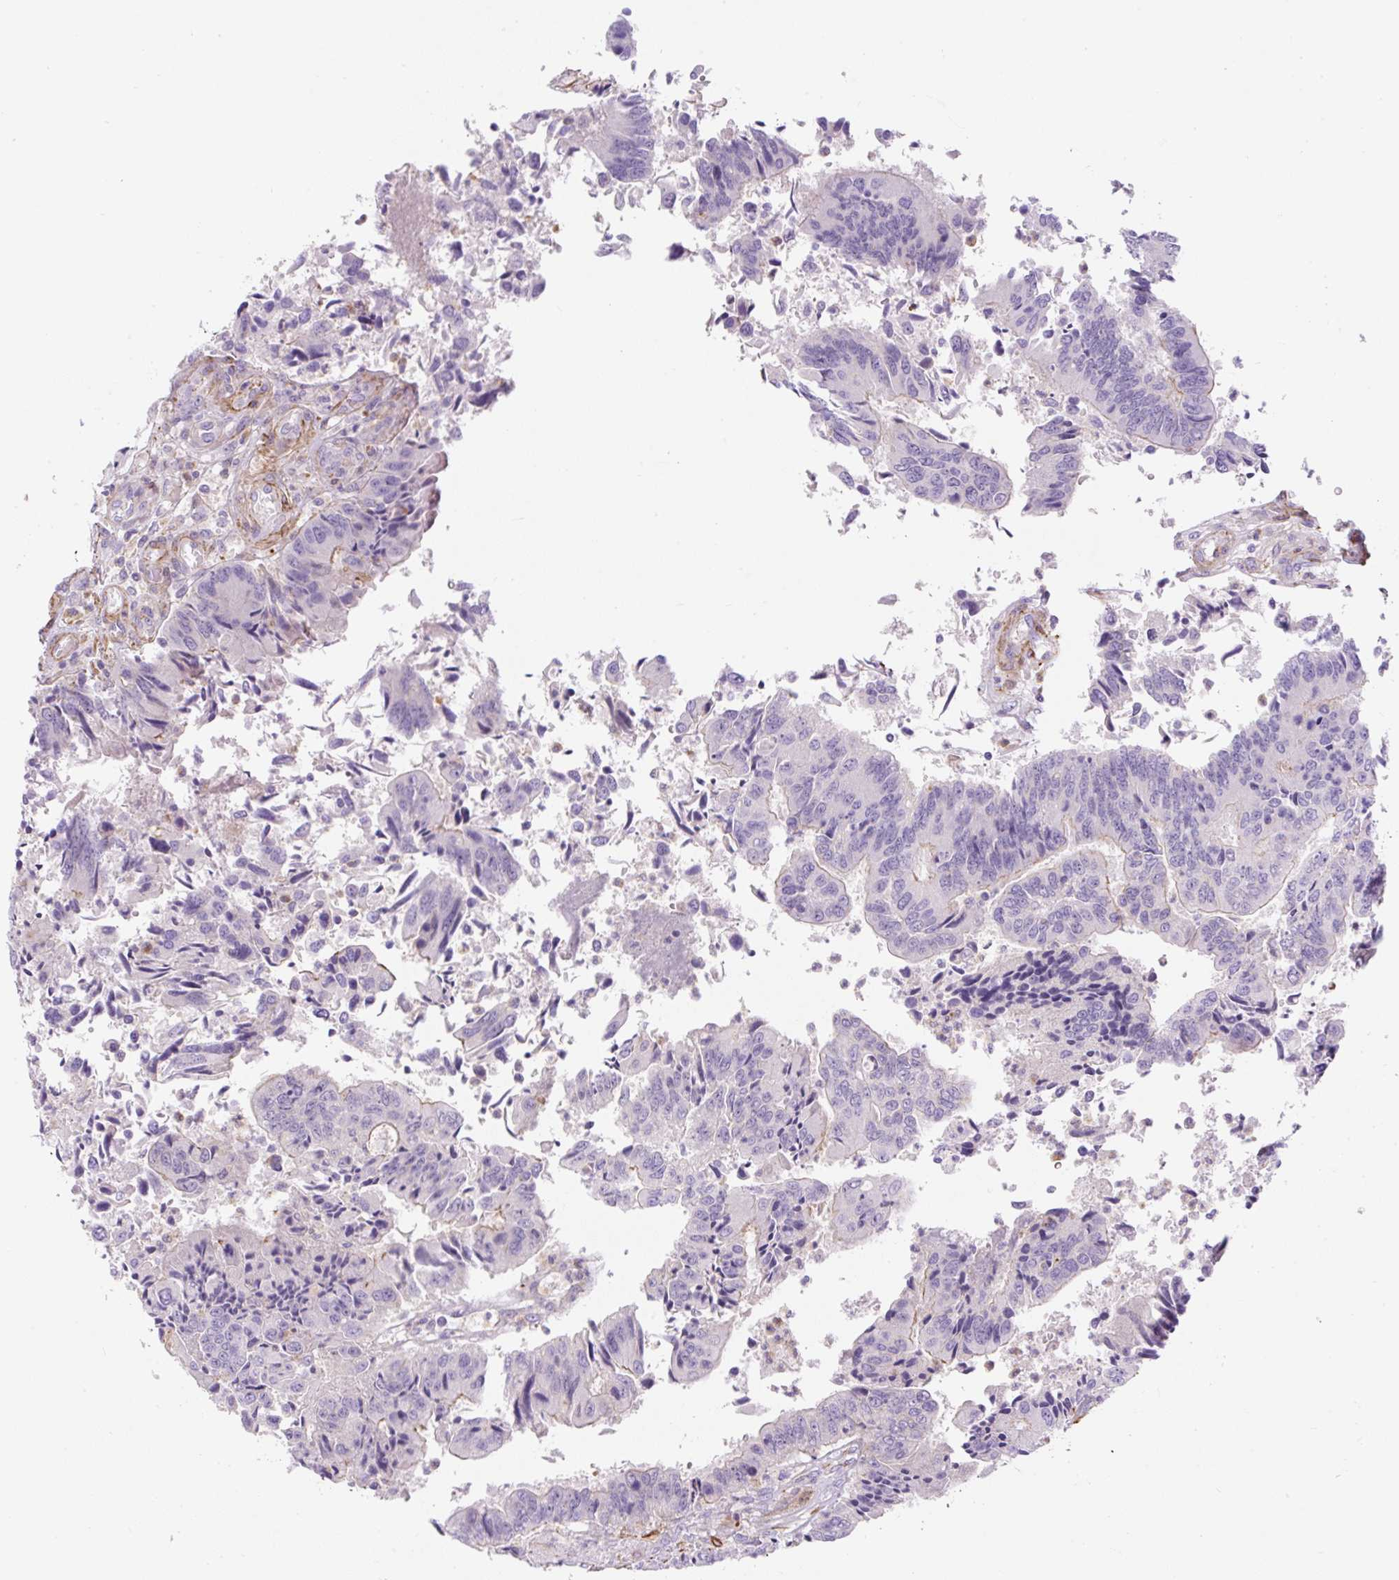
{"staining": {"intensity": "moderate", "quantity": "25%-75%", "location": "cytoplasmic/membranous"}, "tissue": "colorectal cancer", "cell_type": "Tumor cells", "image_type": "cancer", "snomed": [{"axis": "morphology", "description": "Adenocarcinoma, NOS"}, {"axis": "topography", "description": "Colon"}], "caption": "Protein positivity by immunohistochemistry shows moderate cytoplasmic/membranous positivity in approximately 25%-75% of tumor cells in colorectal cancer (adenocarcinoma). Nuclei are stained in blue.", "gene": "B3GALT5", "patient": {"sex": "female", "age": 67}}